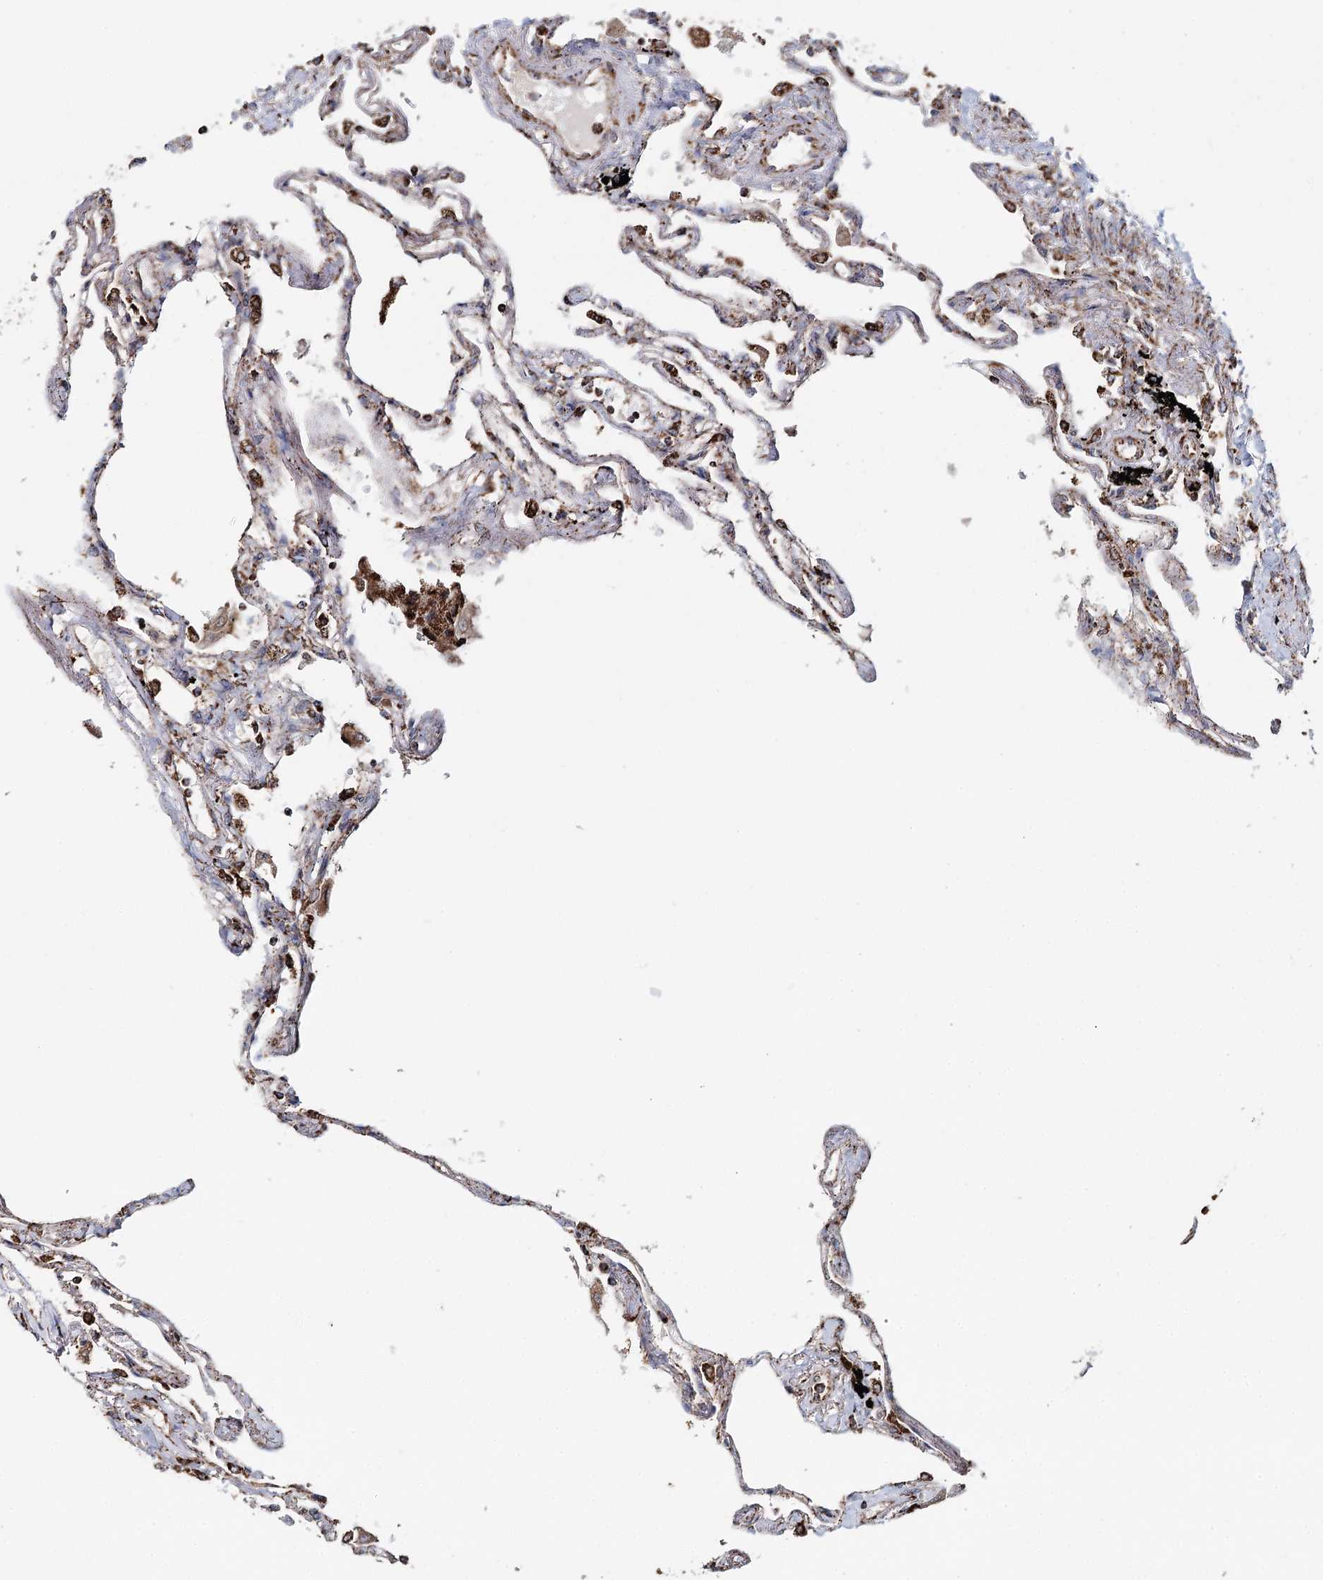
{"staining": {"intensity": "moderate", "quantity": "25%-75%", "location": "cytoplasmic/membranous"}, "tissue": "lung", "cell_type": "Alveolar cells", "image_type": "normal", "snomed": [{"axis": "morphology", "description": "Normal tissue, NOS"}, {"axis": "topography", "description": "Lung"}], "caption": "DAB immunohistochemical staining of normal human lung reveals moderate cytoplasmic/membranous protein staining in approximately 25%-75% of alveolar cells. The protein is stained brown, and the nuclei are stained in blue (DAB (3,3'-diaminobenzidine) IHC with brightfield microscopy, high magnification).", "gene": "APH1A", "patient": {"sex": "female", "age": 67}}